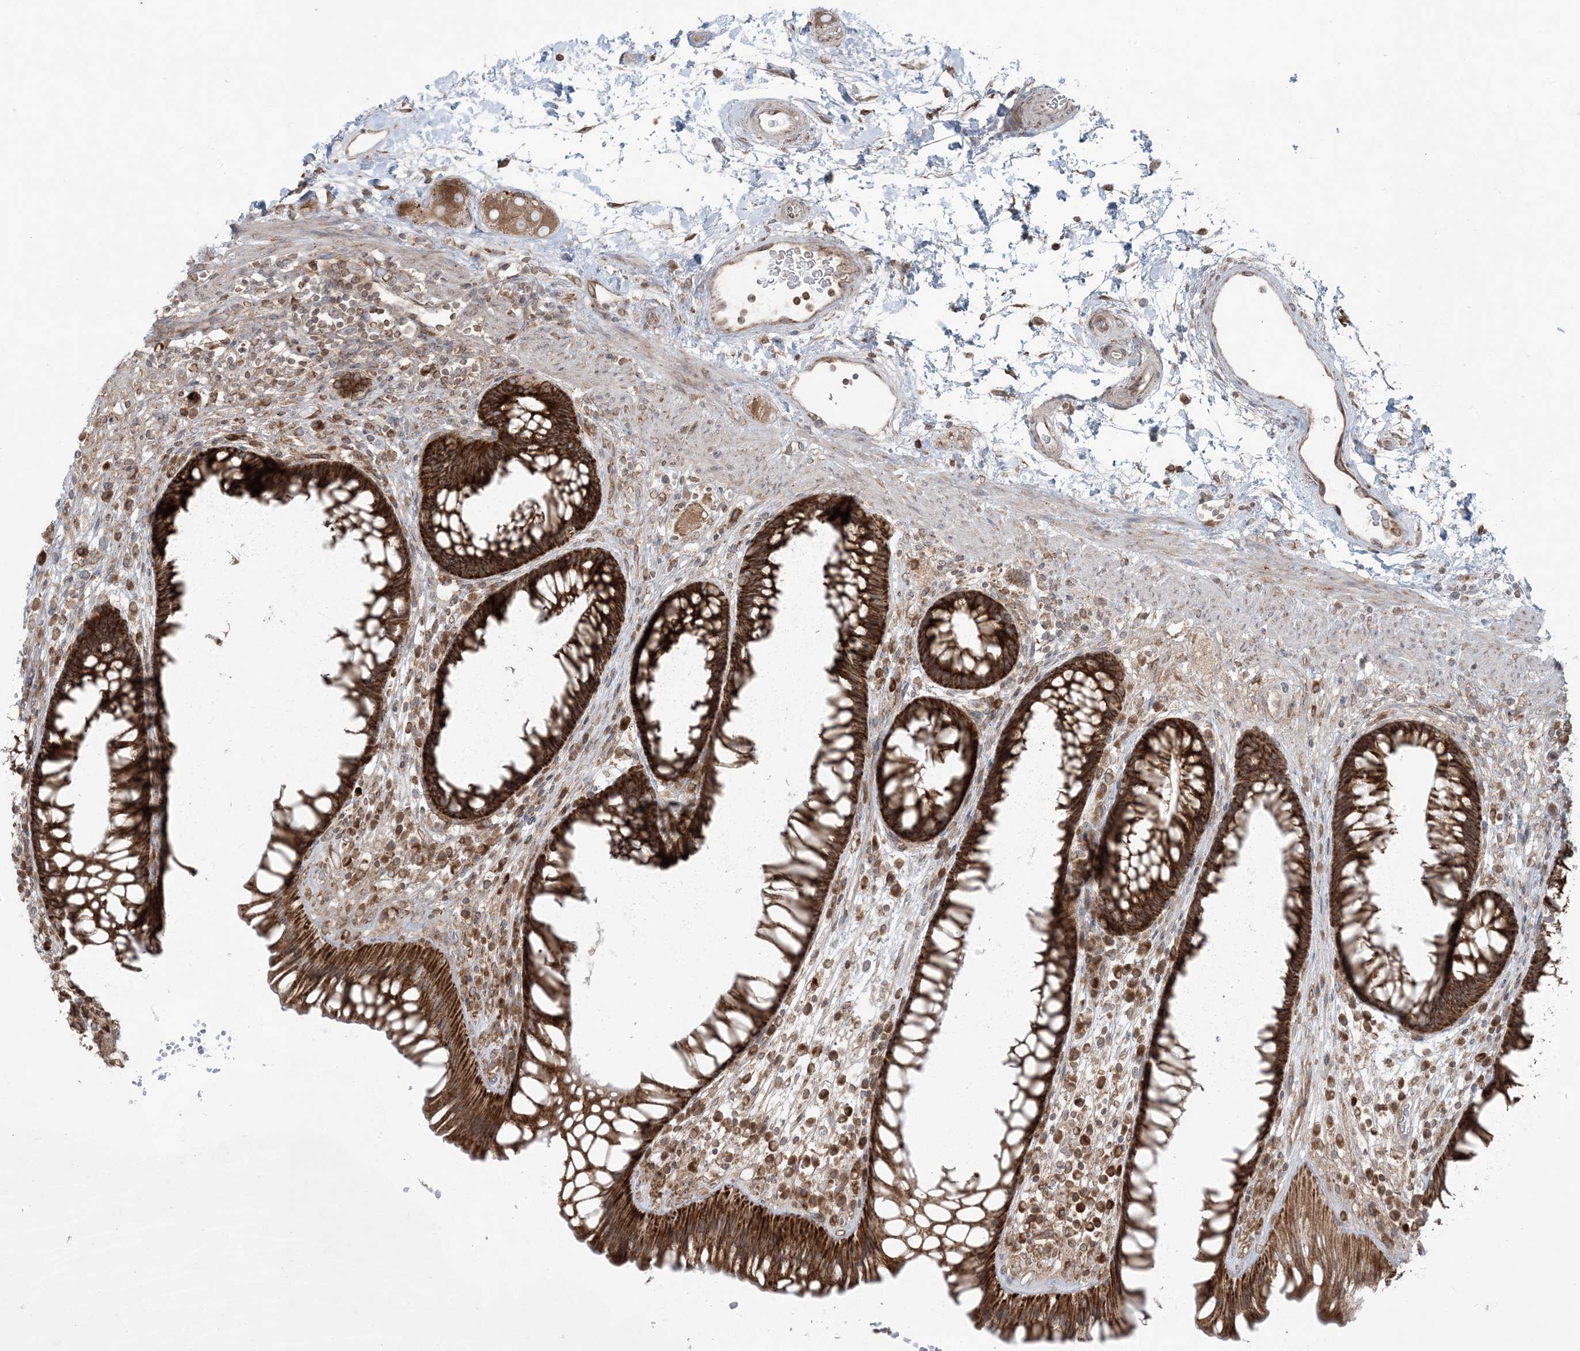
{"staining": {"intensity": "strong", "quantity": ">75%", "location": "cytoplasmic/membranous"}, "tissue": "rectum", "cell_type": "Glandular cells", "image_type": "normal", "snomed": [{"axis": "morphology", "description": "Normal tissue, NOS"}, {"axis": "topography", "description": "Rectum"}], "caption": "This micrograph displays immunohistochemistry staining of unremarkable rectum, with high strong cytoplasmic/membranous expression in about >75% of glandular cells.", "gene": "UBXN4", "patient": {"sex": "male", "age": 51}}